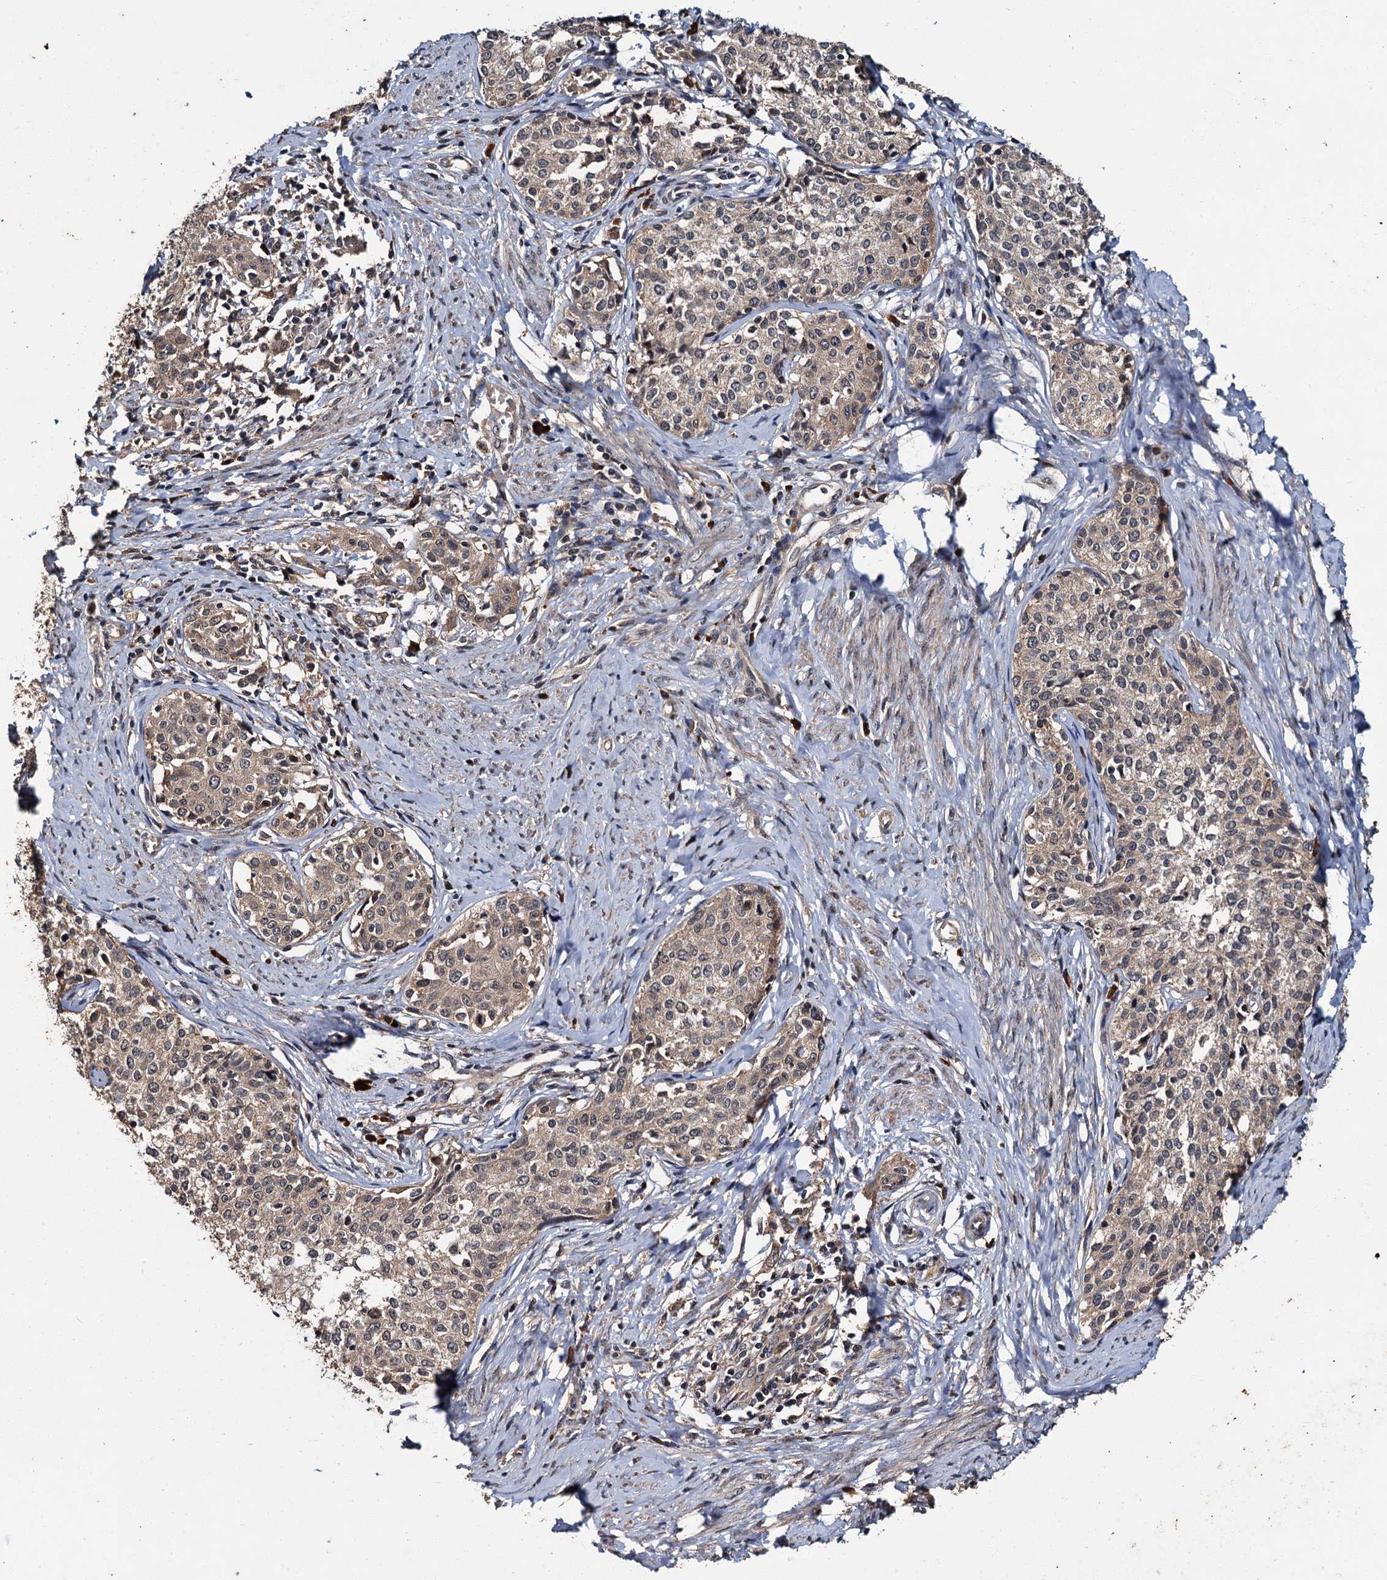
{"staining": {"intensity": "weak", "quantity": ">75%", "location": "cytoplasmic/membranous"}, "tissue": "cervical cancer", "cell_type": "Tumor cells", "image_type": "cancer", "snomed": [{"axis": "morphology", "description": "Squamous cell carcinoma, NOS"}, {"axis": "morphology", "description": "Adenocarcinoma, NOS"}, {"axis": "topography", "description": "Cervix"}], "caption": "Immunohistochemical staining of human cervical cancer (adenocarcinoma) demonstrates weak cytoplasmic/membranous protein expression in about >75% of tumor cells.", "gene": "SLC46A3", "patient": {"sex": "female", "age": 52}}